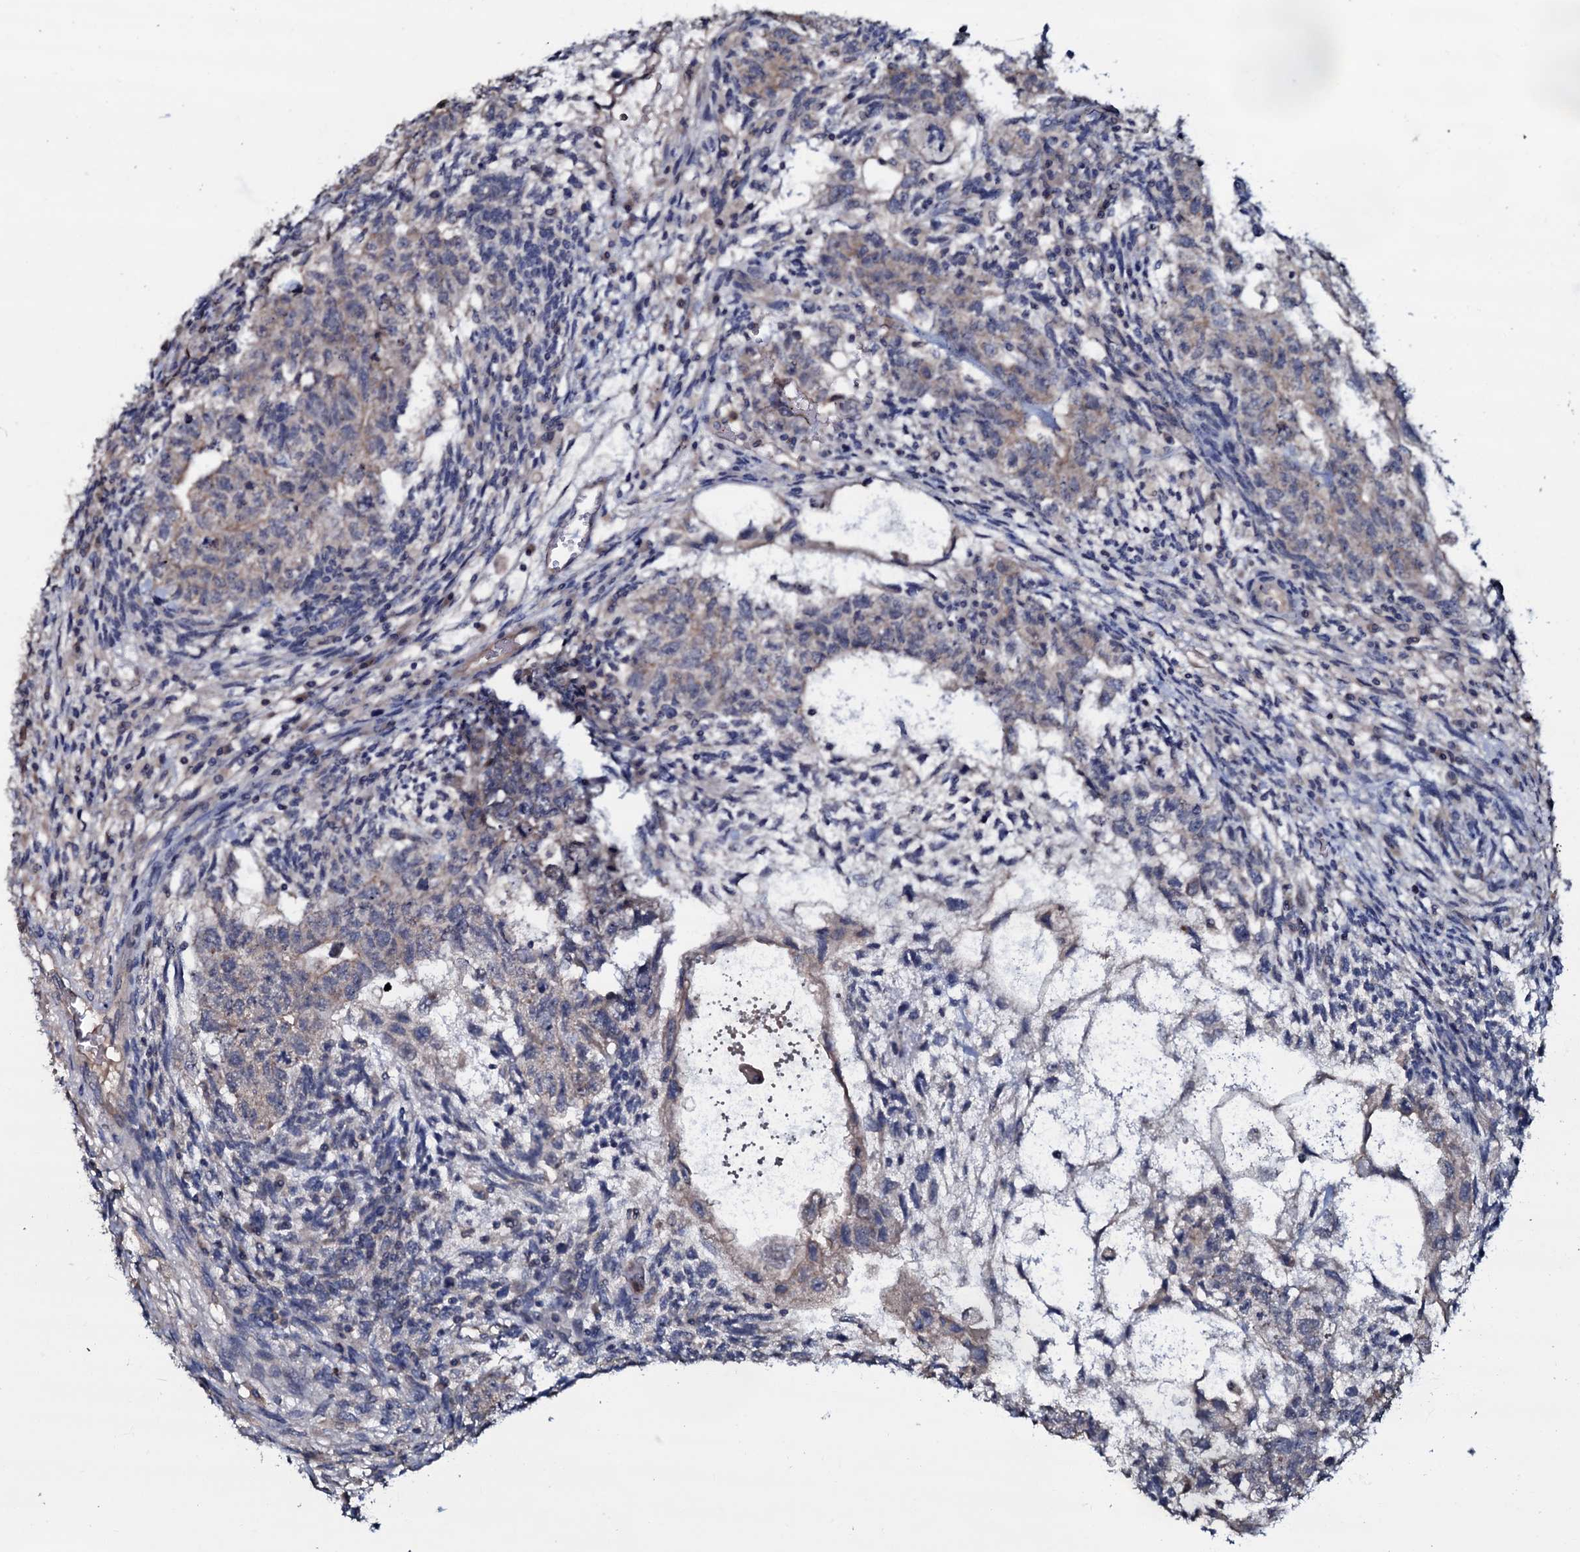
{"staining": {"intensity": "weak", "quantity": ">75%", "location": "cytoplasmic/membranous"}, "tissue": "testis cancer", "cell_type": "Tumor cells", "image_type": "cancer", "snomed": [{"axis": "morphology", "description": "Normal tissue, NOS"}, {"axis": "morphology", "description": "Carcinoma, Embryonal, NOS"}, {"axis": "topography", "description": "Testis"}], "caption": "Testis embryonal carcinoma stained for a protein demonstrates weak cytoplasmic/membranous positivity in tumor cells. (DAB IHC, brown staining for protein, blue staining for nuclei).", "gene": "CPNE2", "patient": {"sex": "male", "age": 36}}